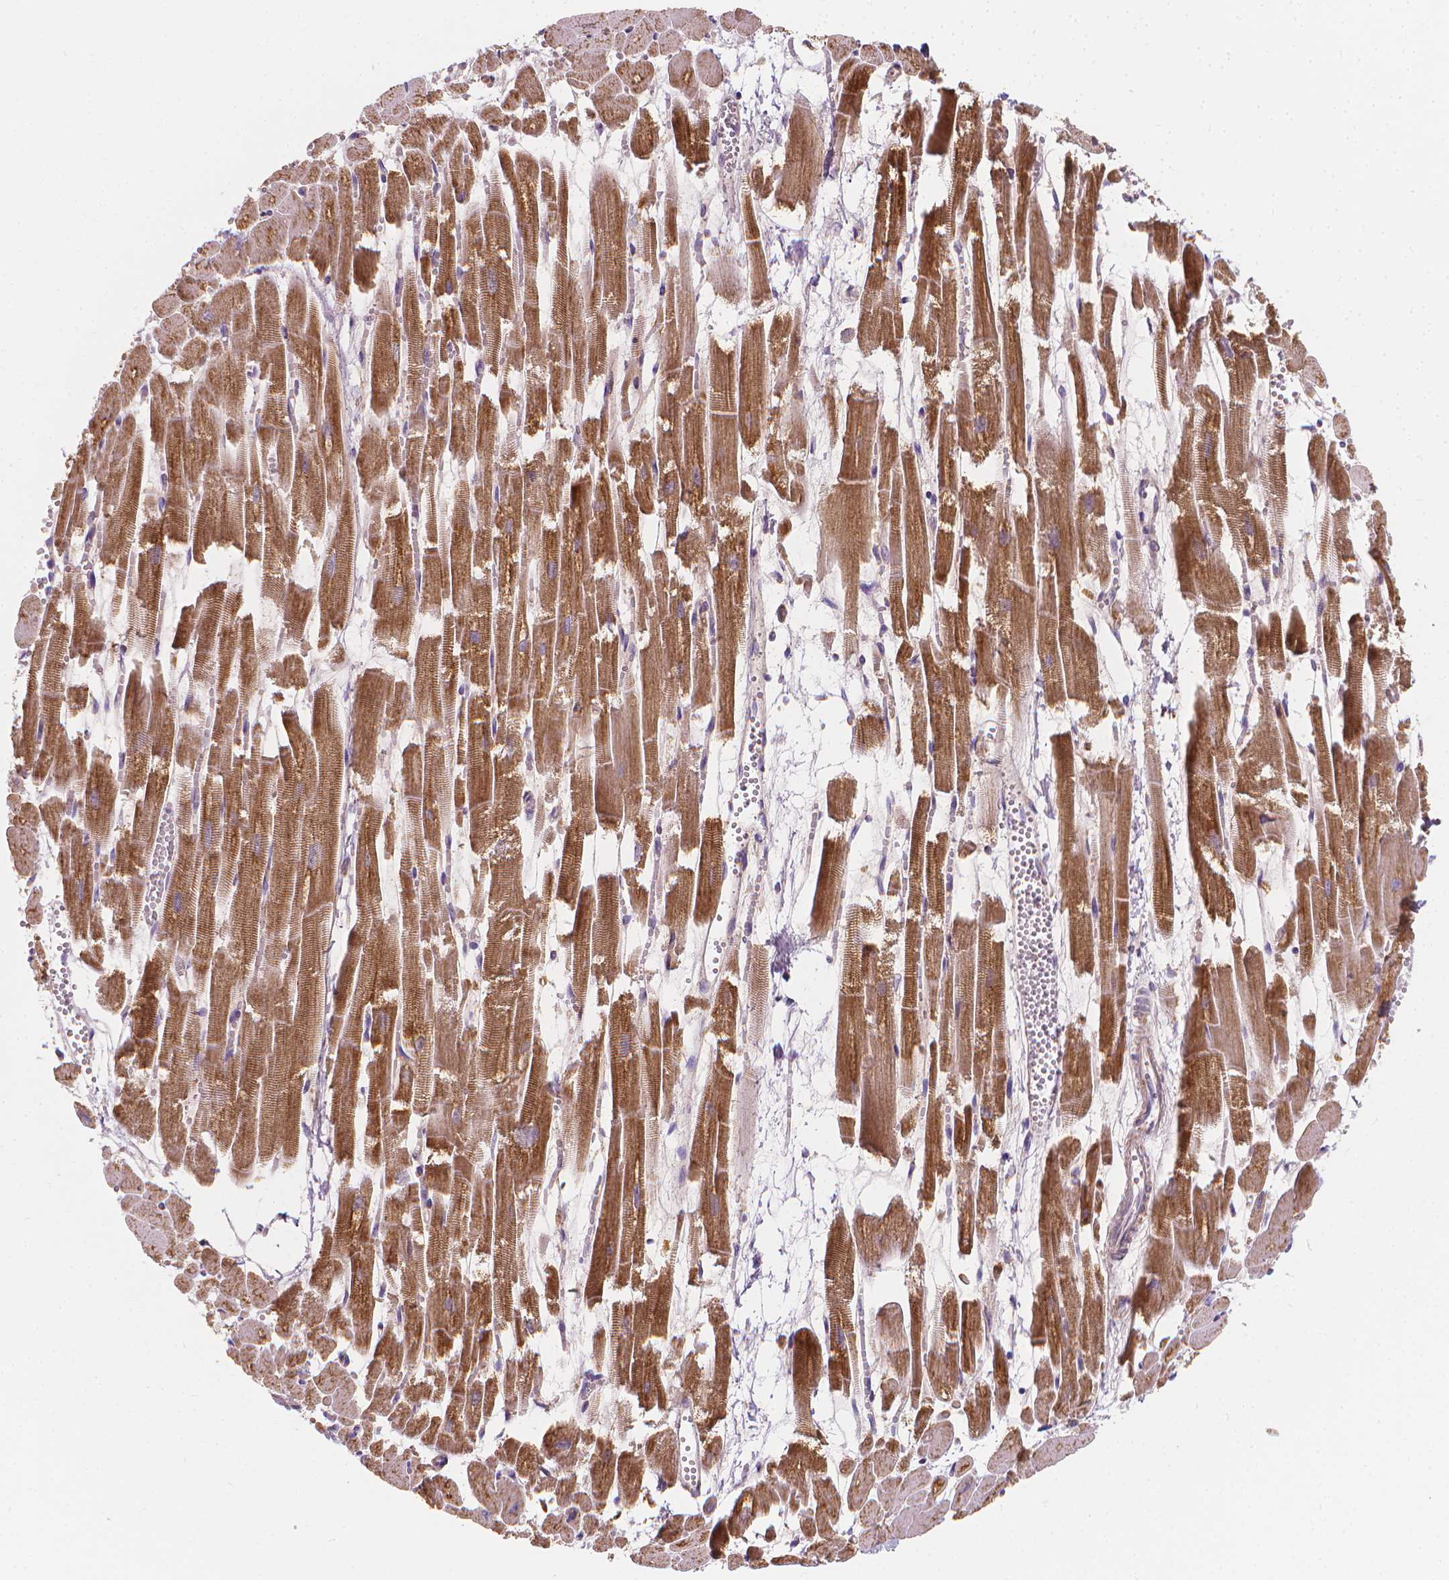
{"staining": {"intensity": "moderate", "quantity": ">75%", "location": "cytoplasmic/membranous"}, "tissue": "heart muscle", "cell_type": "Cardiomyocytes", "image_type": "normal", "snomed": [{"axis": "morphology", "description": "Normal tissue, NOS"}, {"axis": "topography", "description": "Heart"}], "caption": "Moderate cytoplasmic/membranous expression for a protein is present in about >75% of cardiomyocytes of benign heart muscle using immunohistochemistry.", "gene": "SNCAIP", "patient": {"sex": "female", "age": 52}}